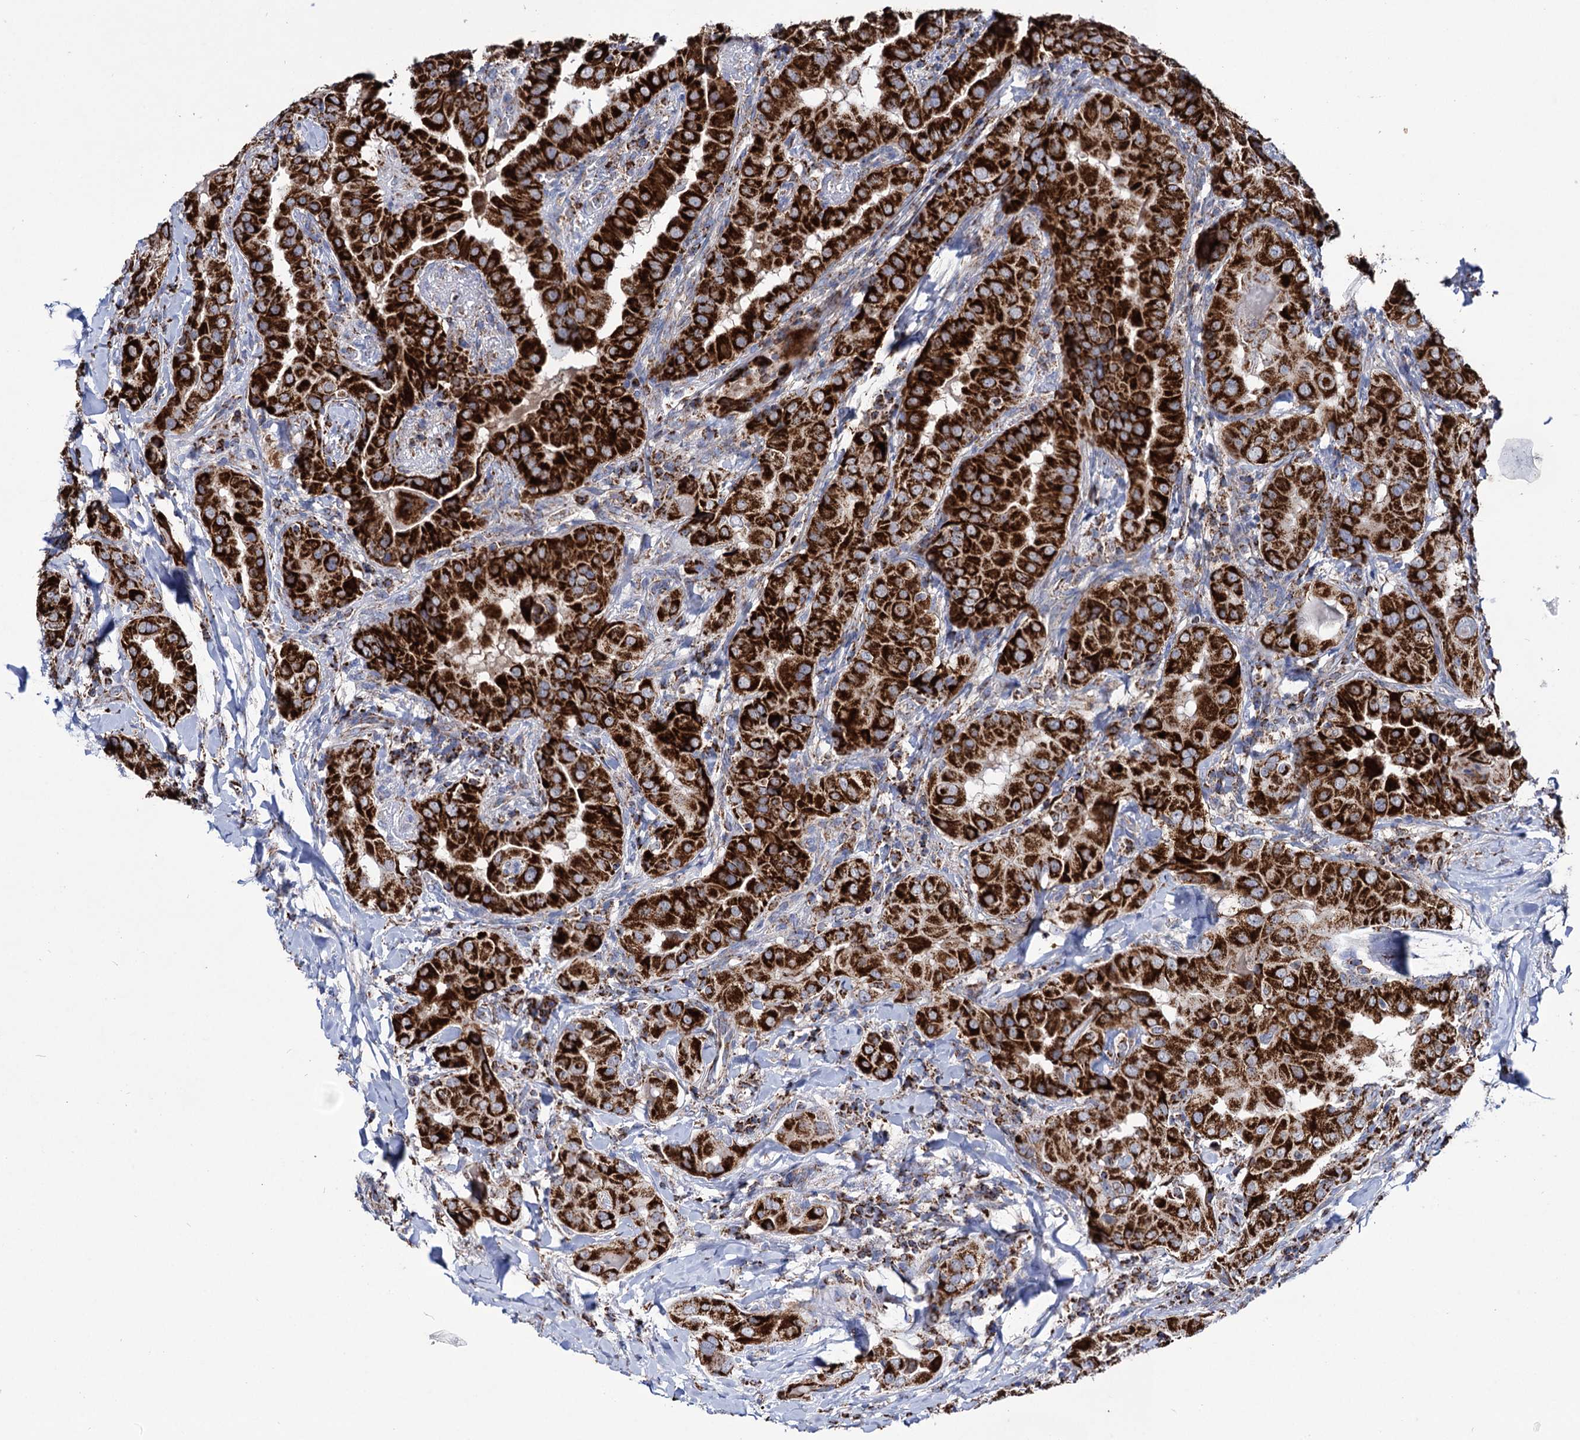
{"staining": {"intensity": "strong", "quantity": ">75%", "location": "cytoplasmic/membranous"}, "tissue": "thyroid cancer", "cell_type": "Tumor cells", "image_type": "cancer", "snomed": [{"axis": "morphology", "description": "Papillary adenocarcinoma, NOS"}, {"axis": "topography", "description": "Thyroid gland"}], "caption": "This histopathology image reveals immunohistochemistry staining of human thyroid cancer (papillary adenocarcinoma), with high strong cytoplasmic/membranous staining in approximately >75% of tumor cells.", "gene": "ABHD10", "patient": {"sex": "male", "age": 33}}